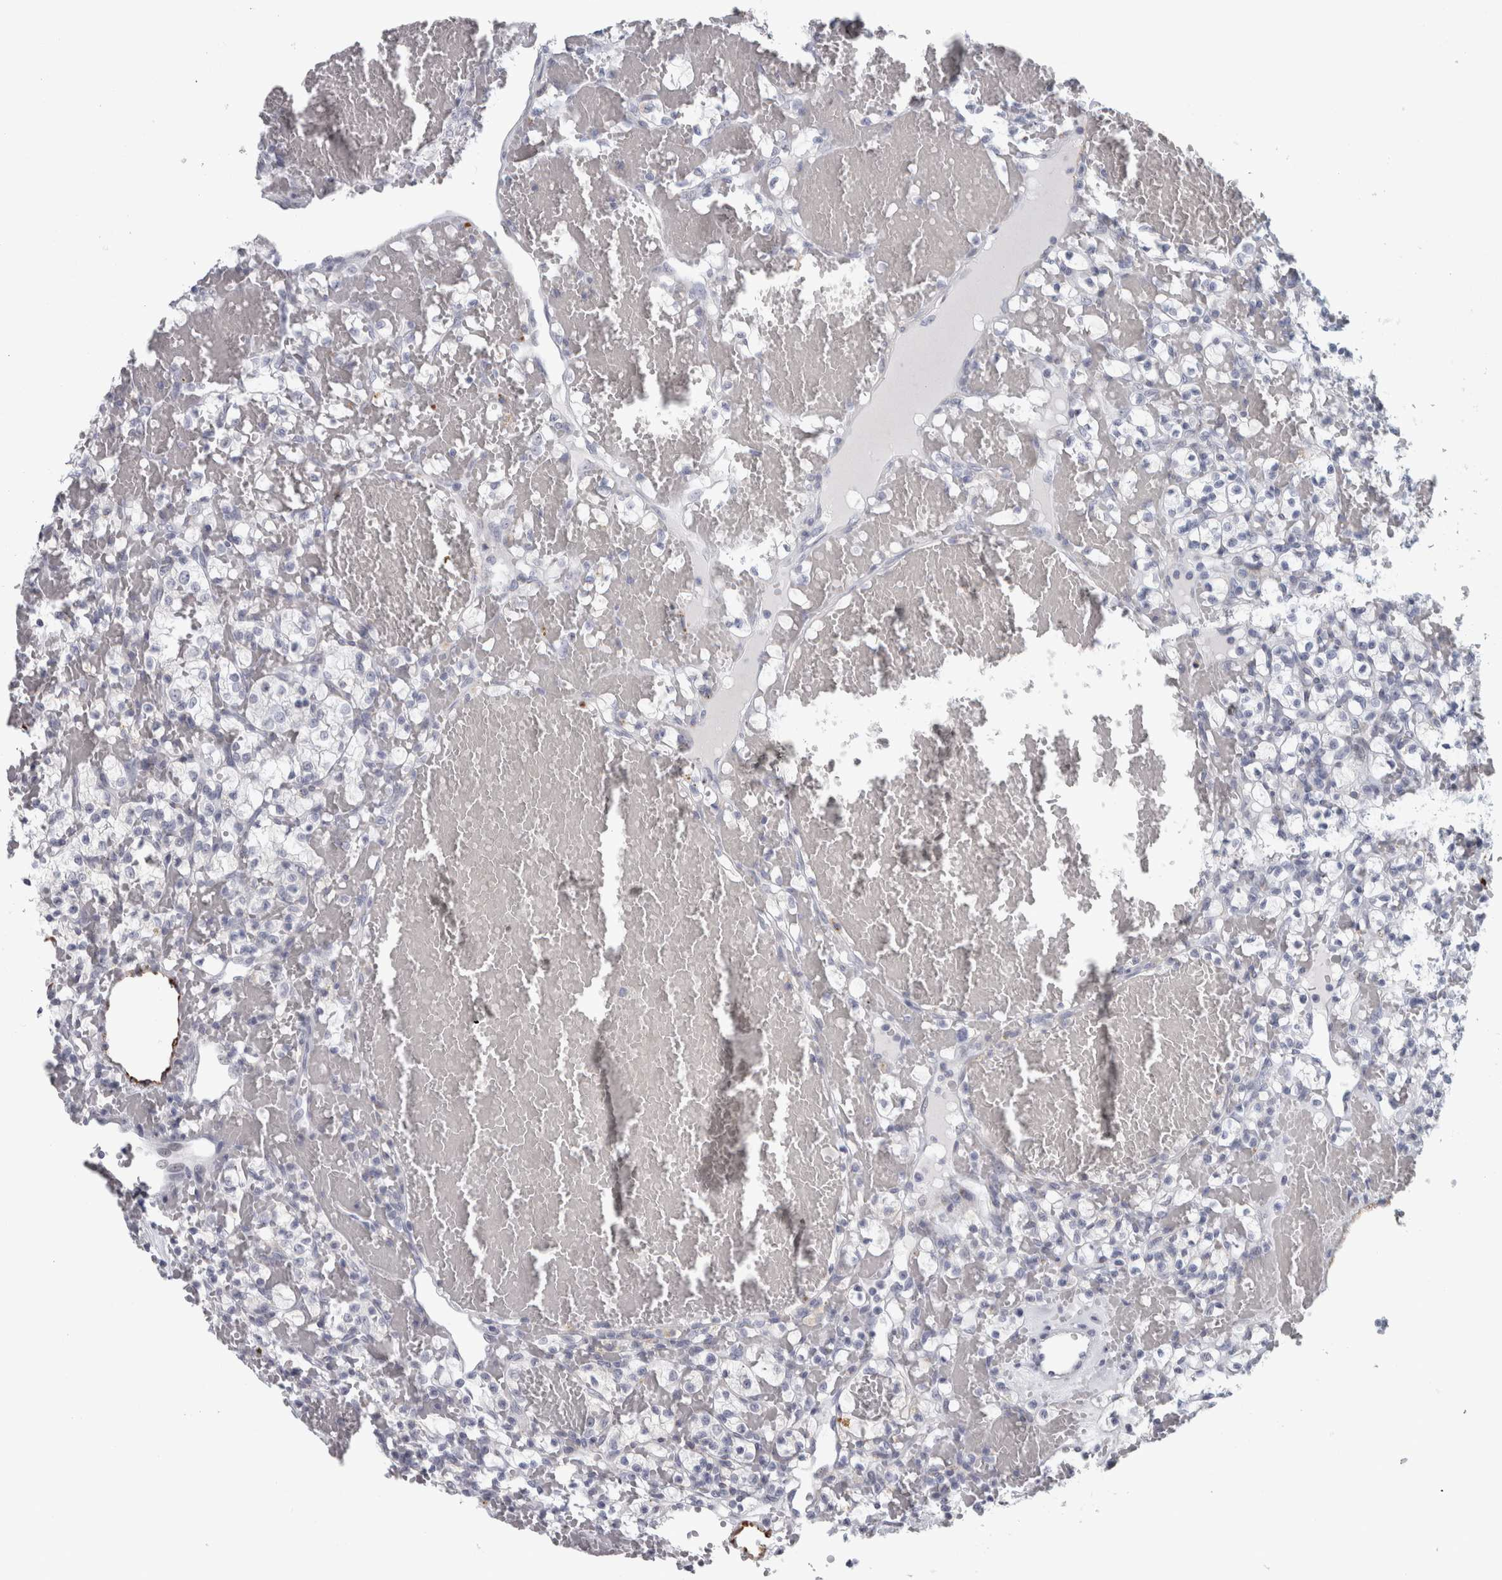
{"staining": {"intensity": "negative", "quantity": "none", "location": "none"}, "tissue": "renal cancer", "cell_type": "Tumor cells", "image_type": "cancer", "snomed": [{"axis": "morphology", "description": "Adenocarcinoma, NOS"}, {"axis": "topography", "description": "Kidney"}], "caption": "Adenocarcinoma (renal) stained for a protein using IHC displays no positivity tumor cells.", "gene": "CPE", "patient": {"sex": "female", "age": 60}}